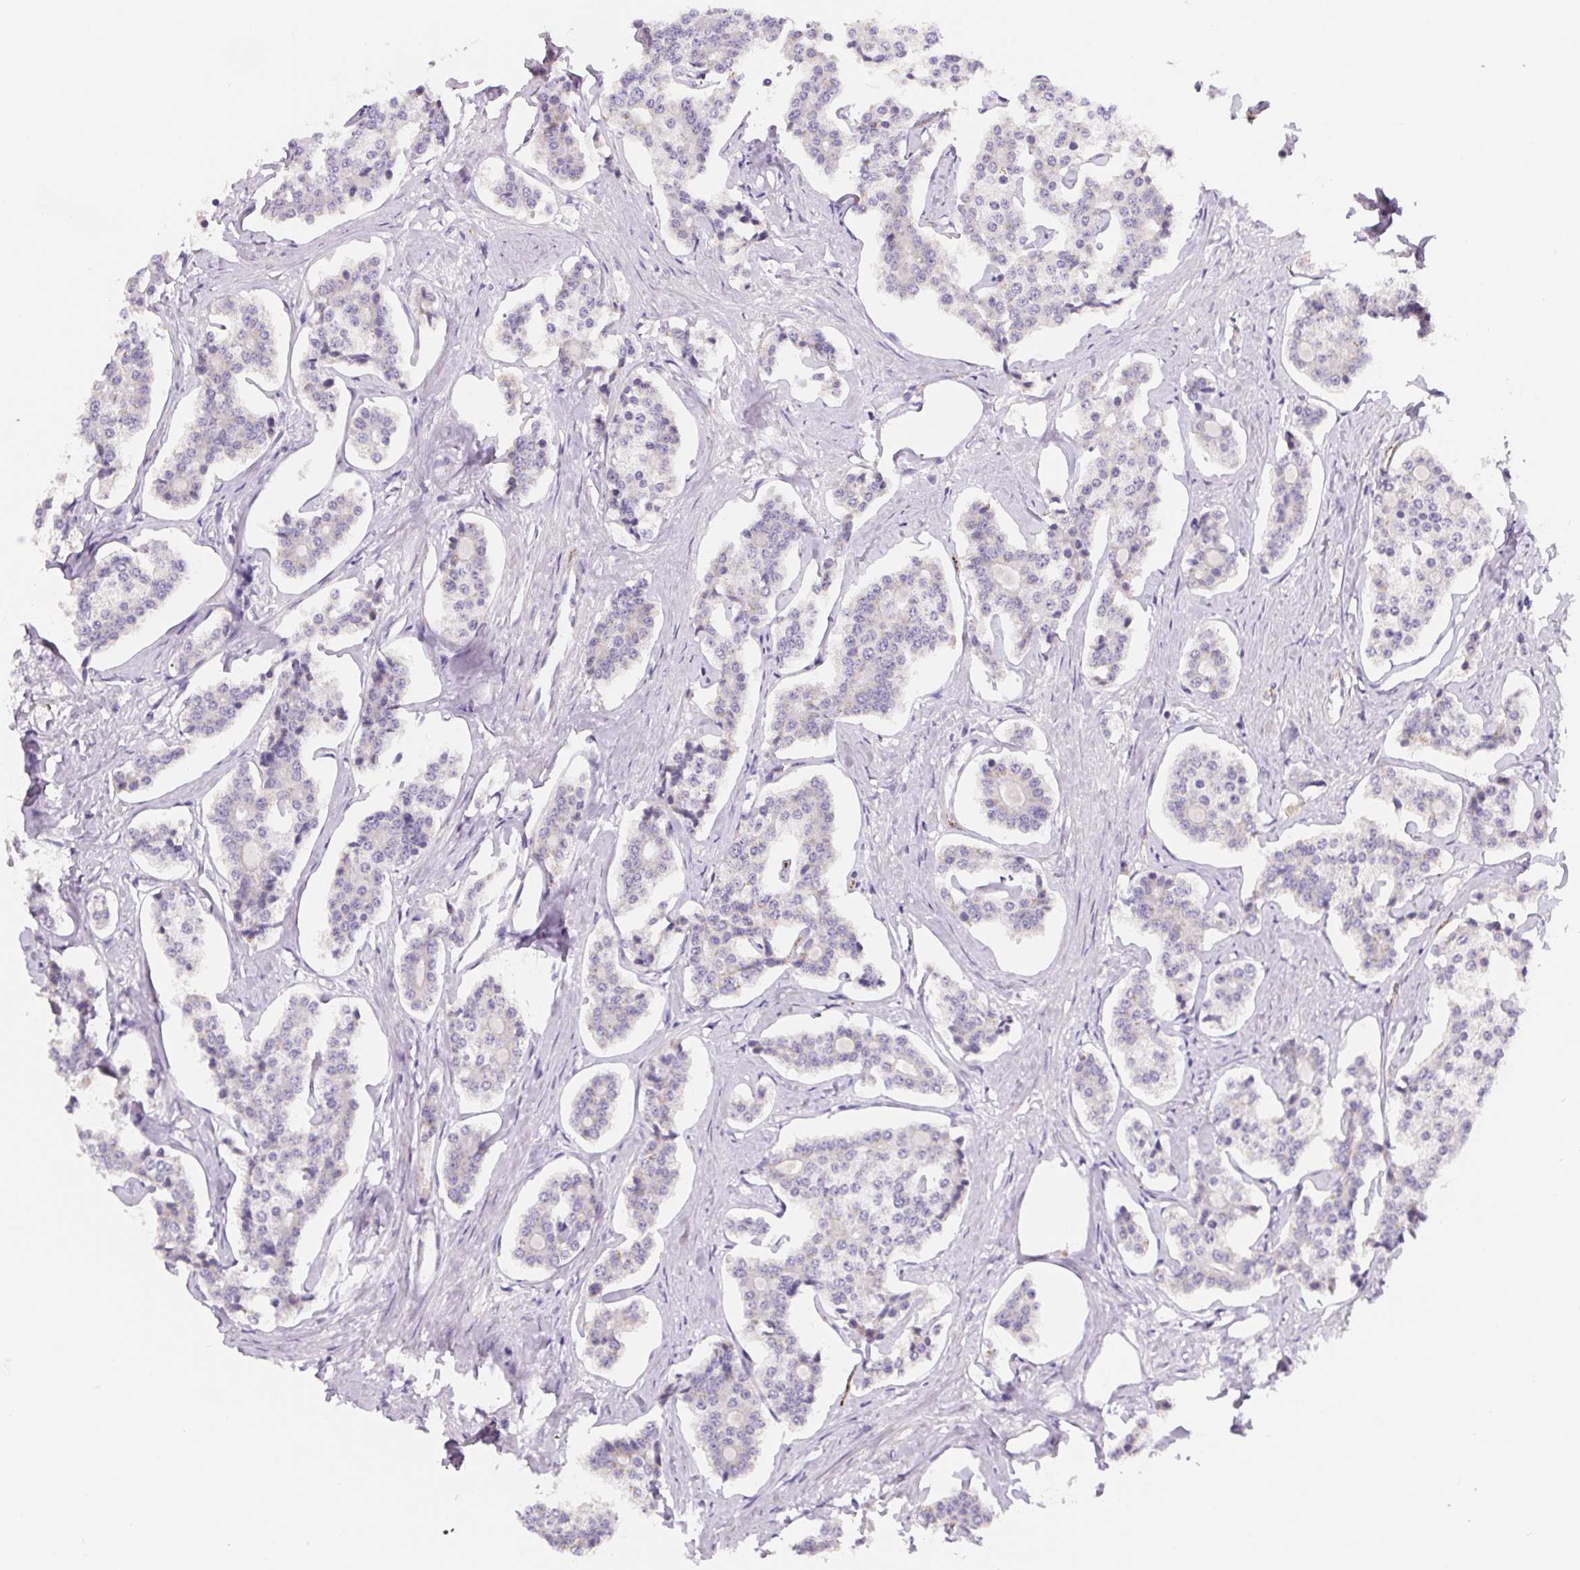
{"staining": {"intensity": "negative", "quantity": "none", "location": "none"}, "tissue": "carcinoid", "cell_type": "Tumor cells", "image_type": "cancer", "snomed": [{"axis": "morphology", "description": "Carcinoid, malignant, NOS"}, {"axis": "topography", "description": "Small intestine"}], "caption": "Immunohistochemical staining of human carcinoid reveals no significant expression in tumor cells.", "gene": "LPA", "patient": {"sex": "female", "age": 65}}